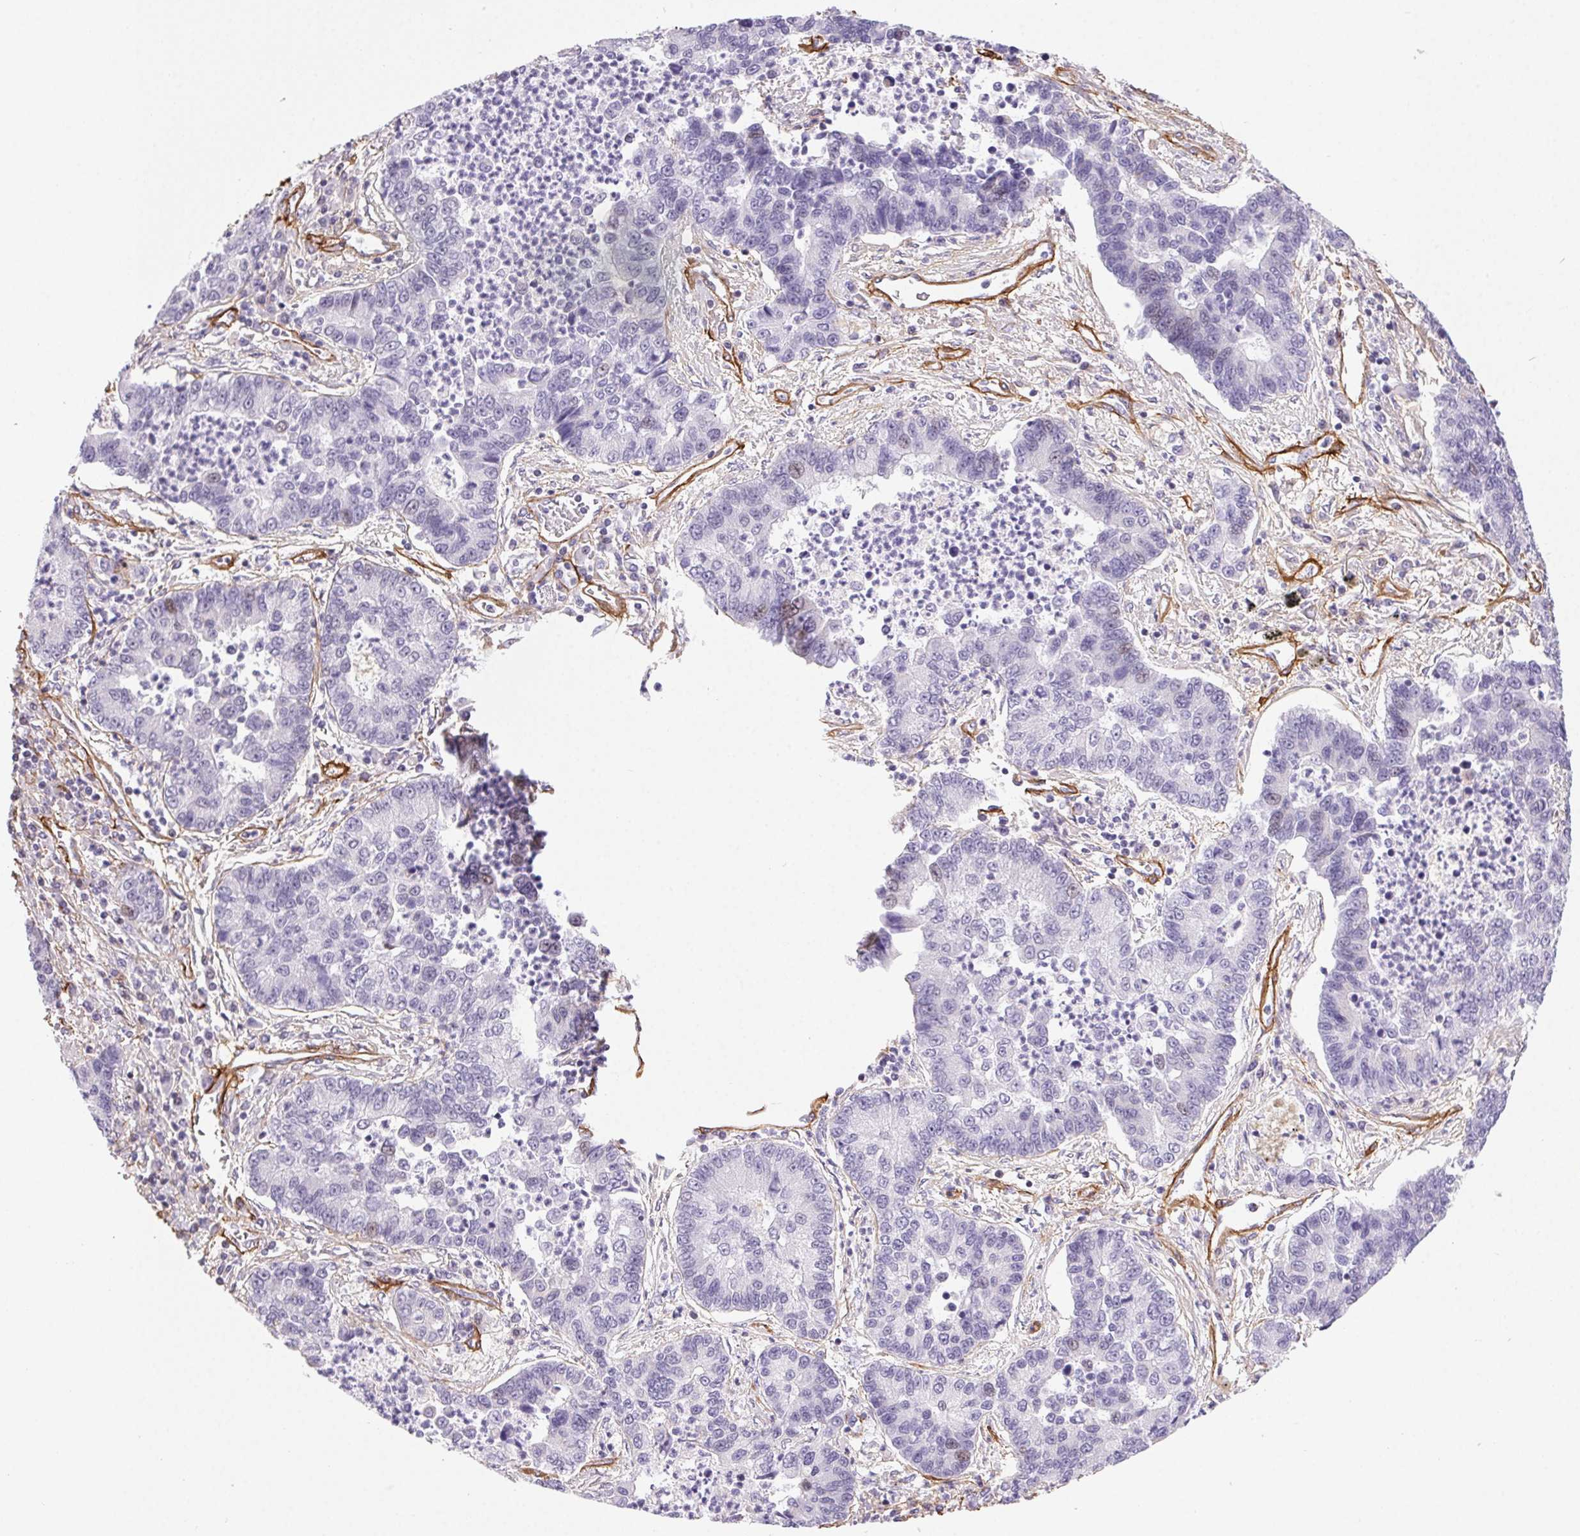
{"staining": {"intensity": "negative", "quantity": "none", "location": "none"}, "tissue": "lung cancer", "cell_type": "Tumor cells", "image_type": "cancer", "snomed": [{"axis": "morphology", "description": "Adenocarcinoma, NOS"}, {"axis": "topography", "description": "Lung"}], "caption": "A photomicrograph of human adenocarcinoma (lung) is negative for staining in tumor cells. The staining is performed using DAB brown chromogen with nuclei counter-stained in using hematoxylin.", "gene": "PDZD2", "patient": {"sex": "female", "age": 57}}